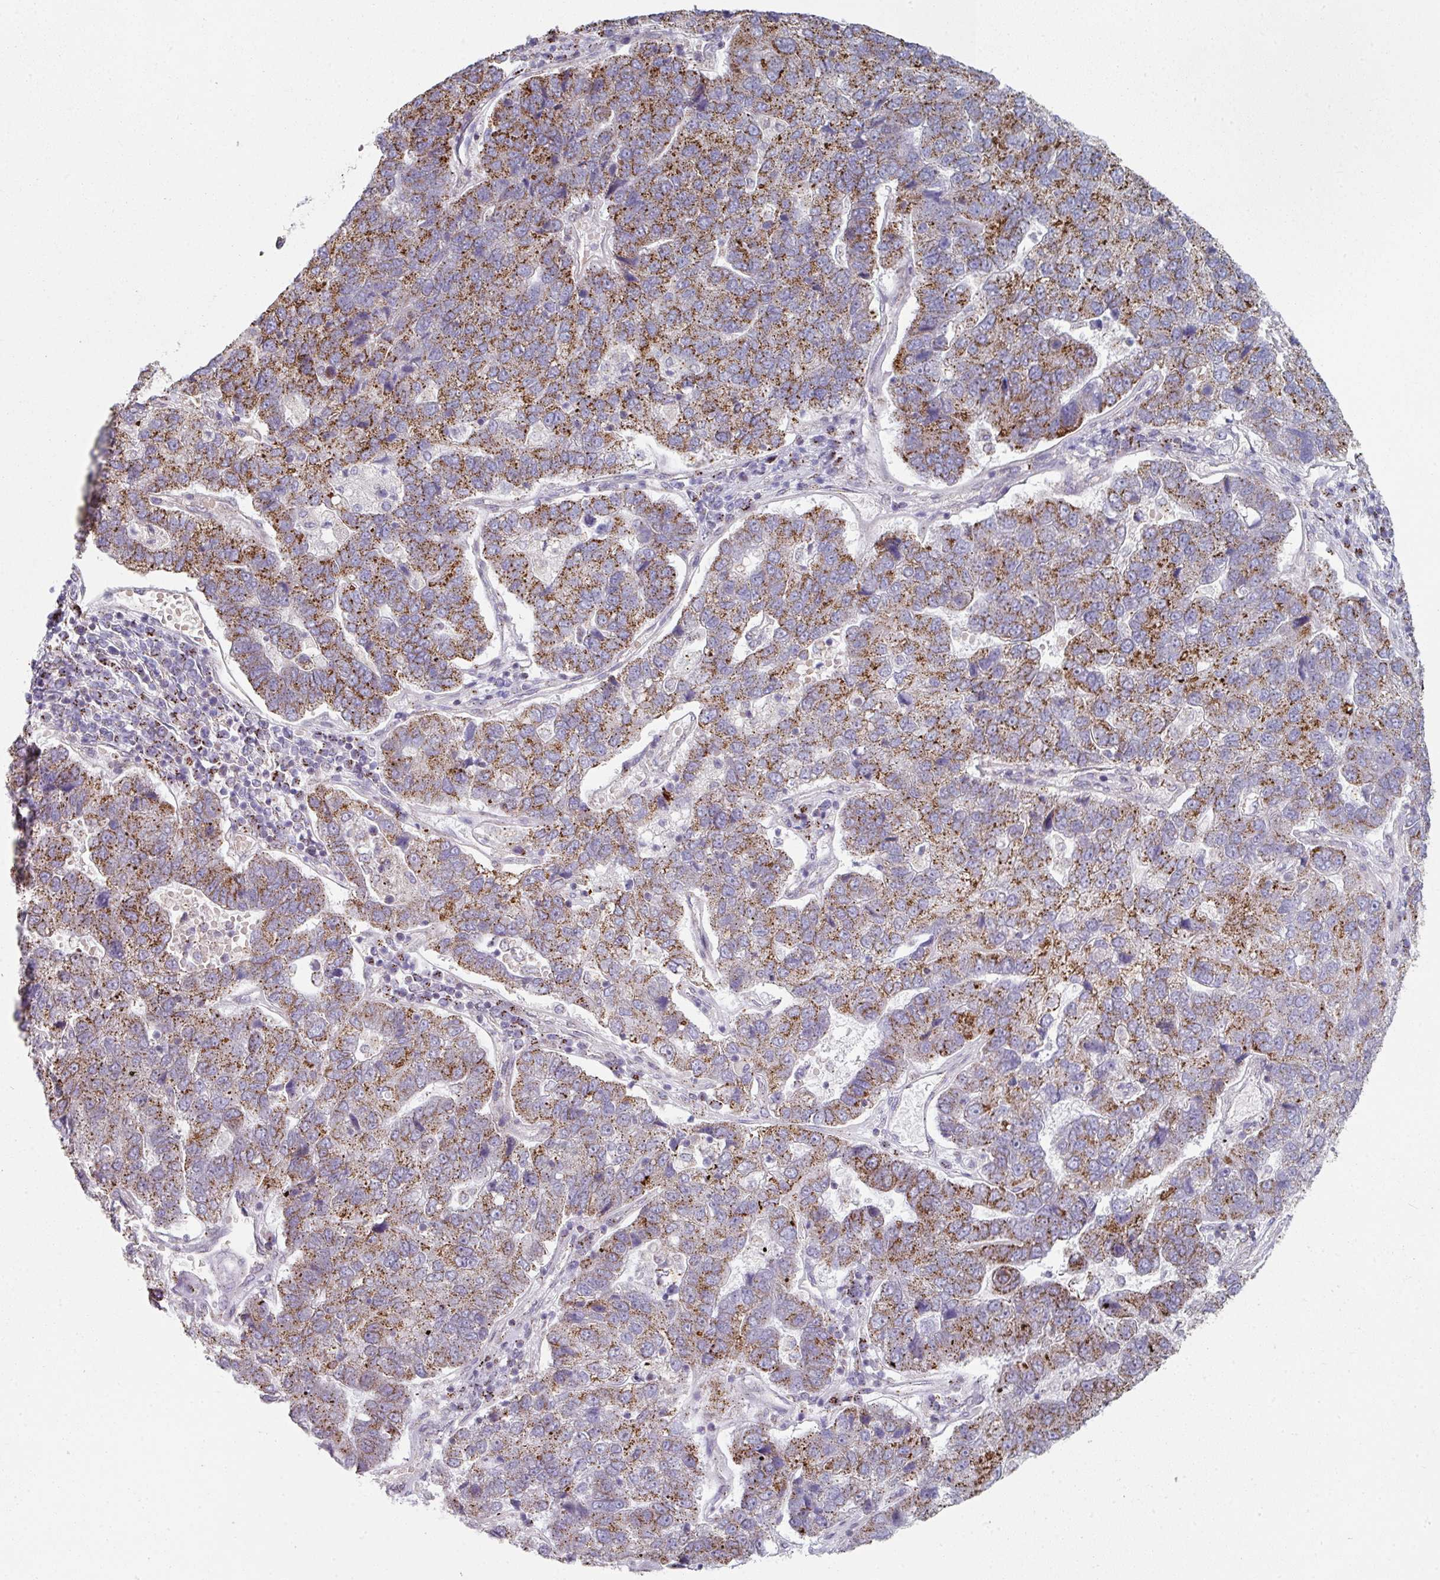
{"staining": {"intensity": "strong", "quantity": ">75%", "location": "cytoplasmic/membranous"}, "tissue": "pancreatic cancer", "cell_type": "Tumor cells", "image_type": "cancer", "snomed": [{"axis": "morphology", "description": "Adenocarcinoma, NOS"}, {"axis": "topography", "description": "Pancreas"}], "caption": "This image exhibits adenocarcinoma (pancreatic) stained with IHC to label a protein in brown. The cytoplasmic/membranous of tumor cells show strong positivity for the protein. Nuclei are counter-stained blue.", "gene": "CCDC85B", "patient": {"sex": "female", "age": 61}}